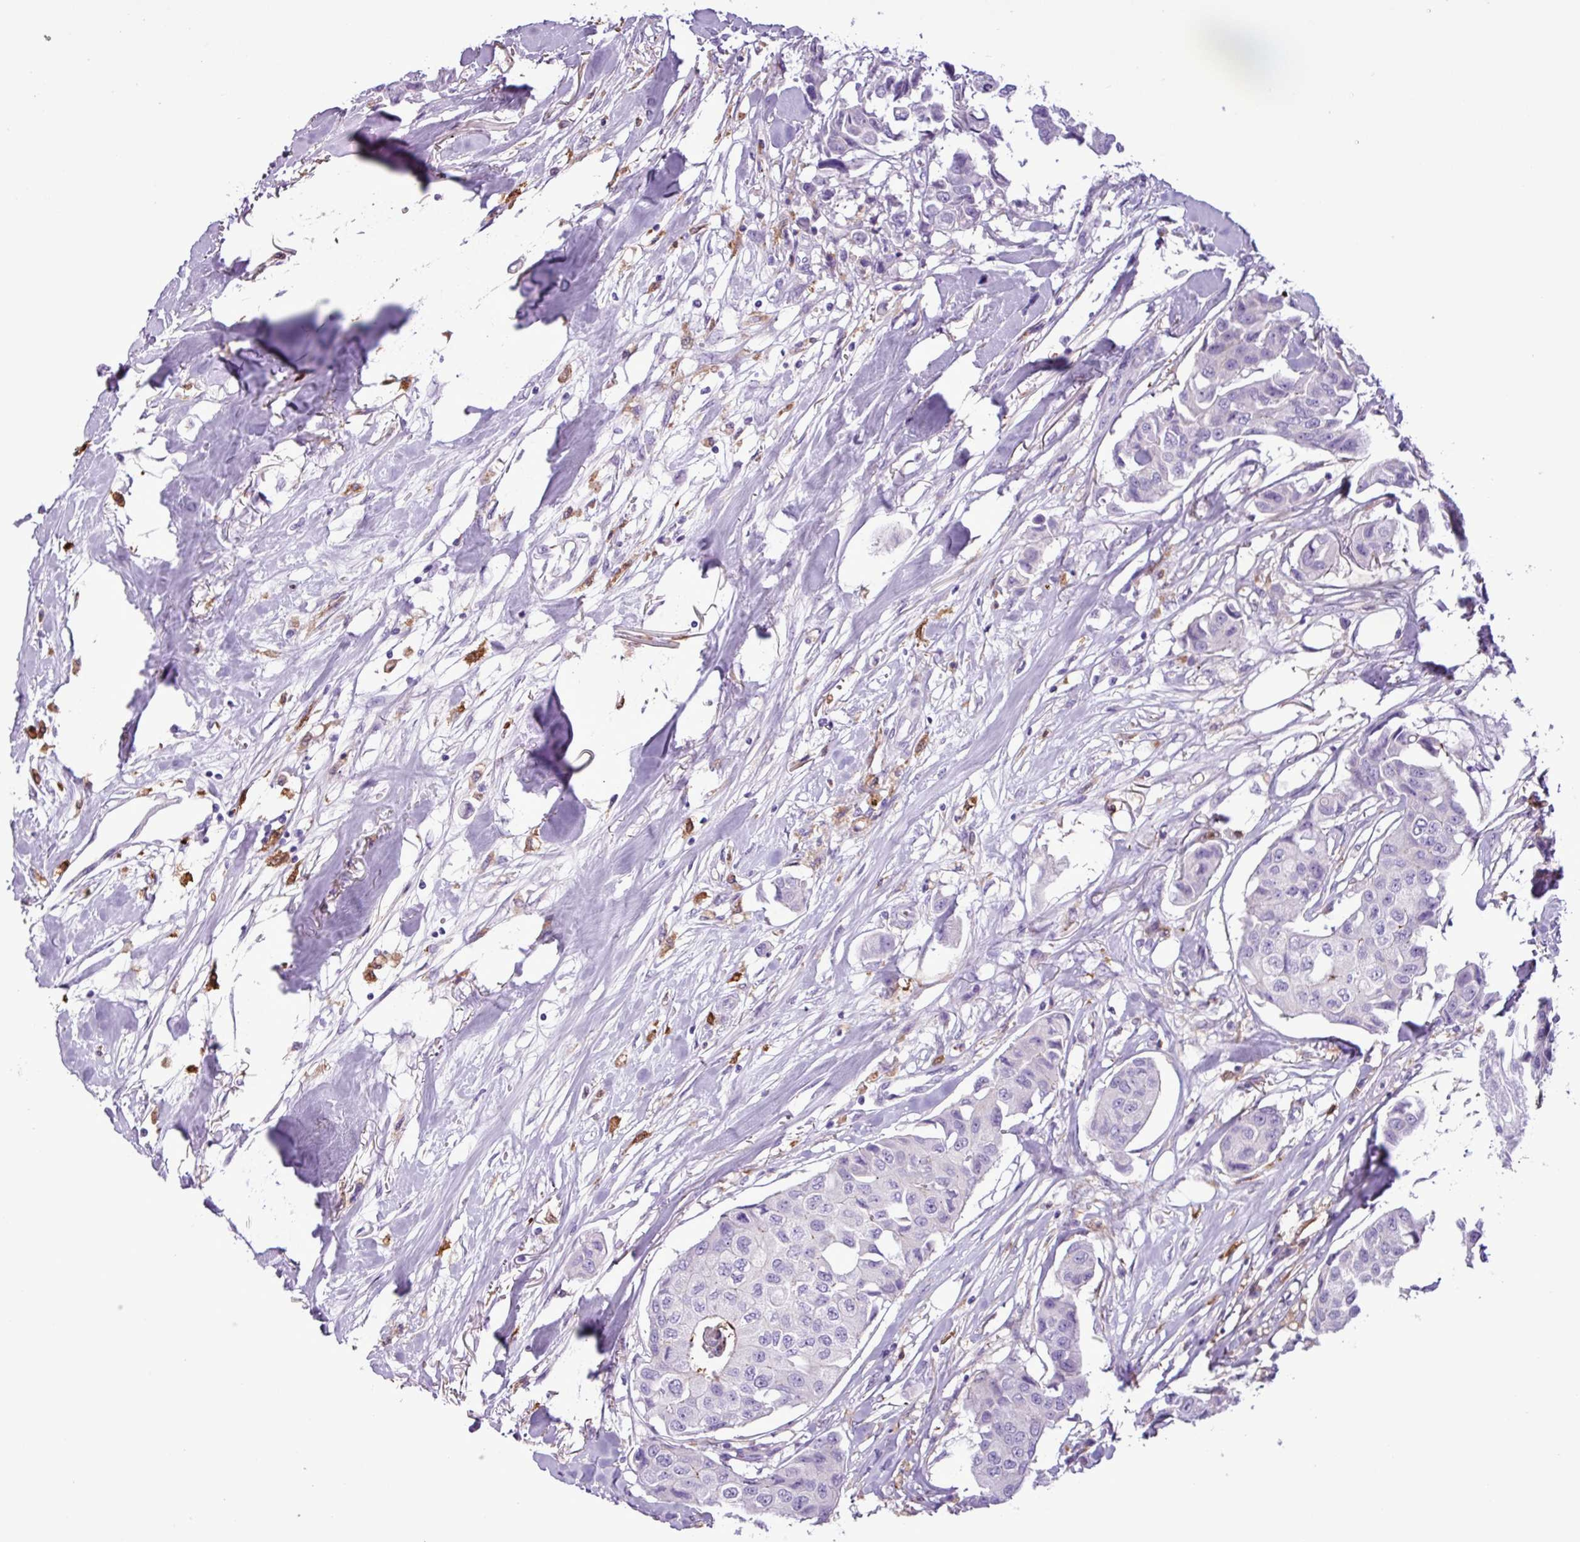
{"staining": {"intensity": "negative", "quantity": "none", "location": "none"}, "tissue": "breast cancer", "cell_type": "Tumor cells", "image_type": "cancer", "snomed": [{"axis": "morphology", "description": "Duct carcinoma"}, {"axis": "topography", "description": "Breast"}], "caption": "Immunohistochemical staining of infiltrating ductal carcinoma (breast) displays no significant expression in tumor cells. (Stains: DAB immunohistochemistry (IHC) with hematoxylin counter stain, Microscopy: brightfield microscopy at high magnification).", "gene": "TMEM200C", "patient": {"sex": "female", "age": 80}}